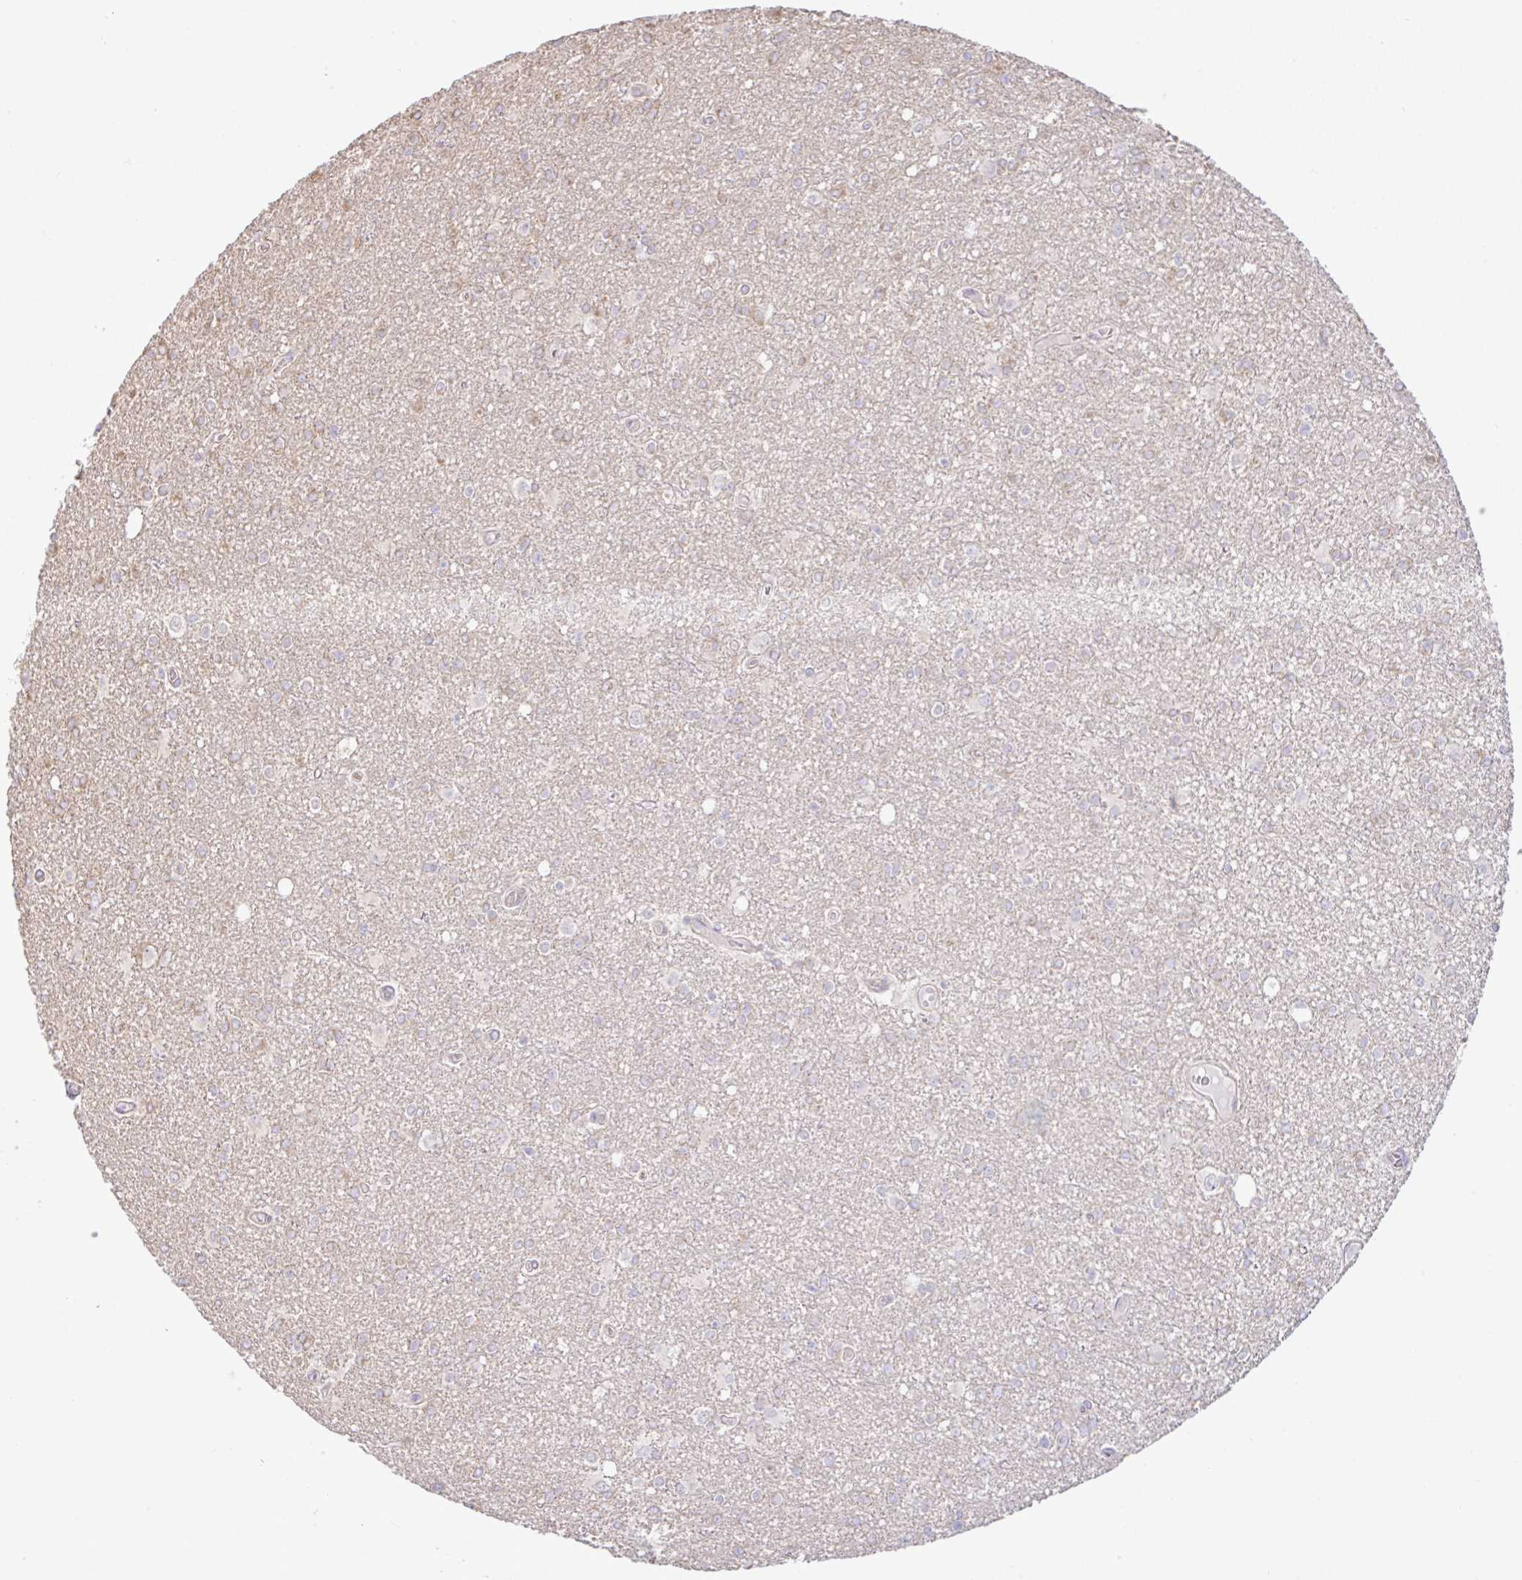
{"staining": {"intensity": "weak", "quantity": "25%-75%", "location": "cytoplasmic/membranous"}, "tissue": "glioma", "cell_type": "Tumor cells", "image_type": "cancer", "snomed": [{"axis": "morphology", "description": "Glioma, malignant, High grade"}, {"axis": "topography", "description": "Brain"}], "caption": "The photomicrograph exhibits immunohistochemical staining of malignant glioma (high-grade). There is weak cytoplasmic/membranous positivity is identified in approximately 25%-75% of tumor cells.", "gene": "PLCD4", "patient": {"sex": "male", "age": 48}}